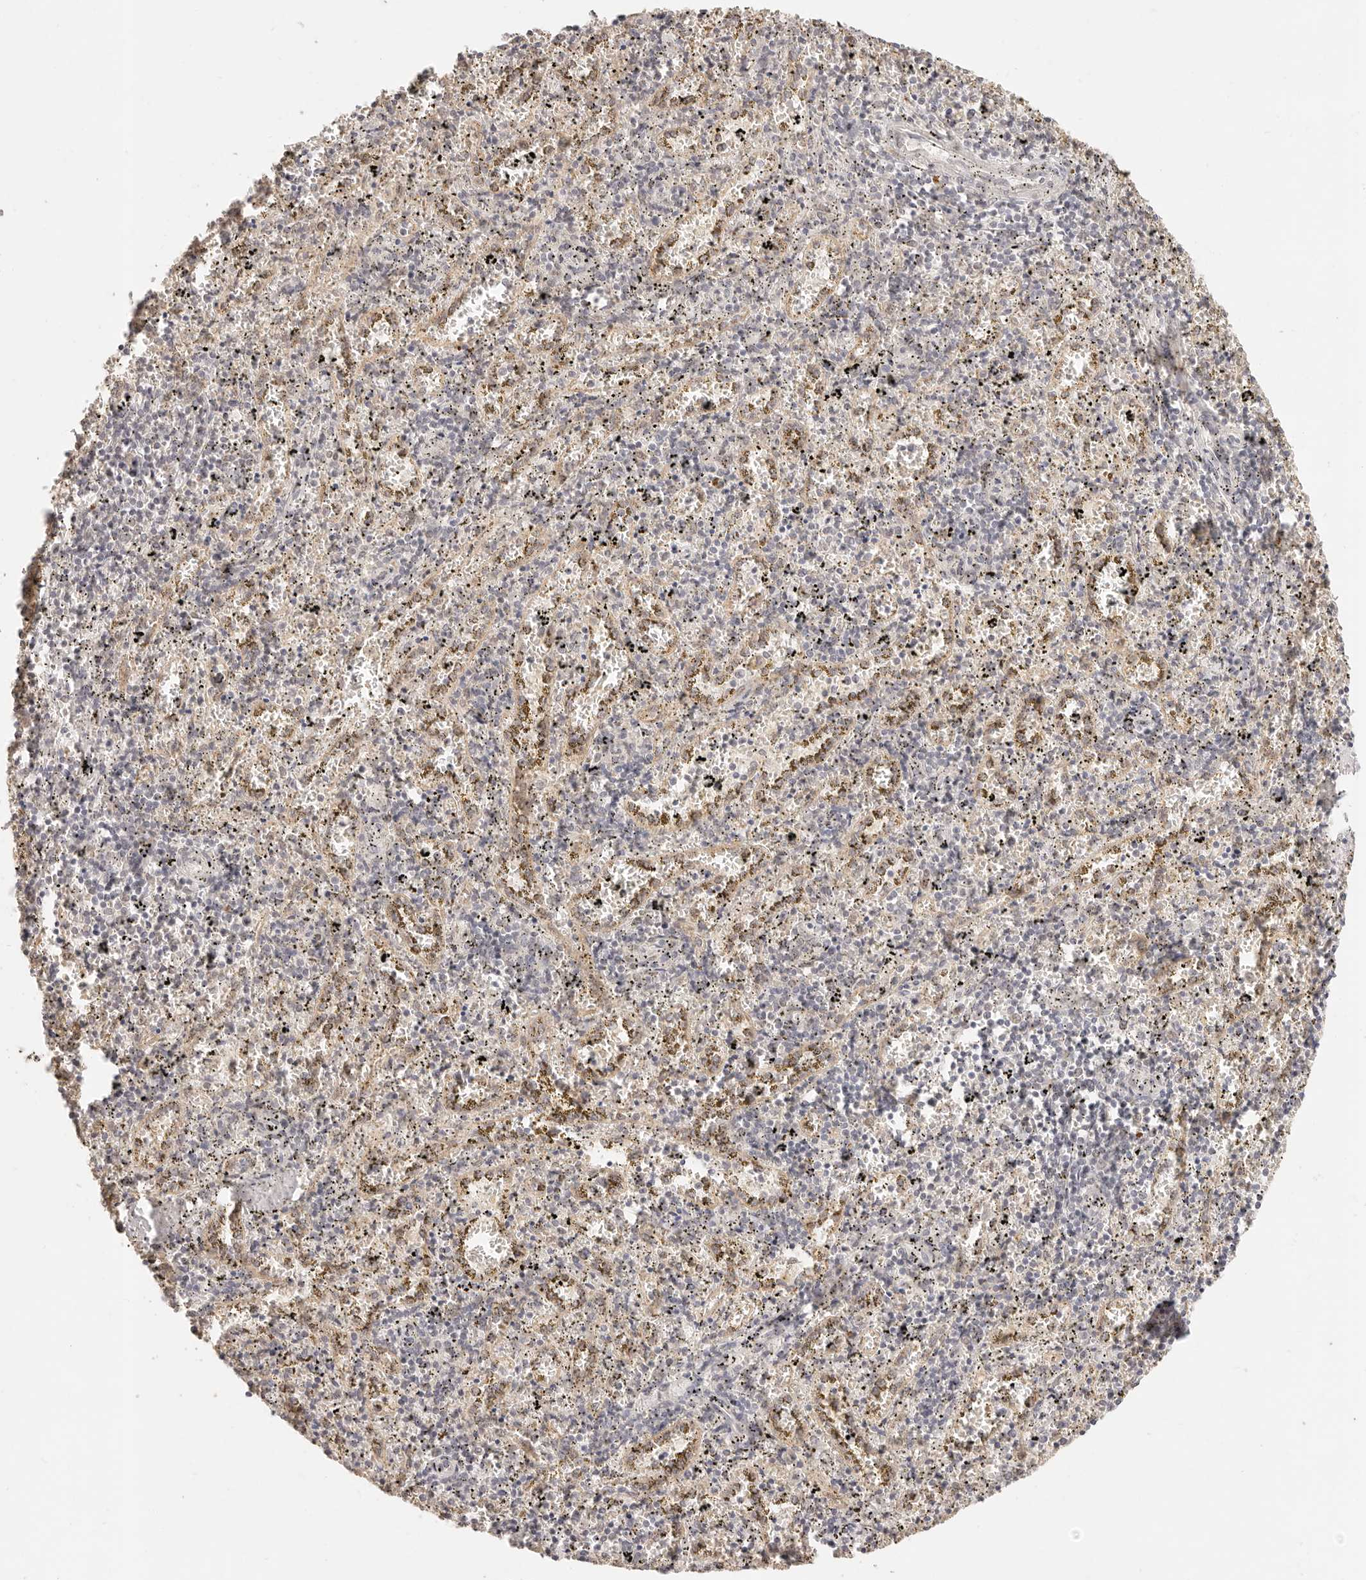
{"staining": {"intensity": "negative", "quantity": "none", "location": "none"}, "tissue": "spleen", "cell_type": "Cells in red pulp", "image_type": "normal", "snomed": [{"axis": "morphology", "description": "Normal tissue, NOS"}, {"axis": "topography", "description": "Spleen"}], "caption": "This is an IHC micrograph of unremarkable human spleen. There is no expression in cells in red pulp.", "gene": "GPR156", "patient": {"sex": "male", "age": 11}}